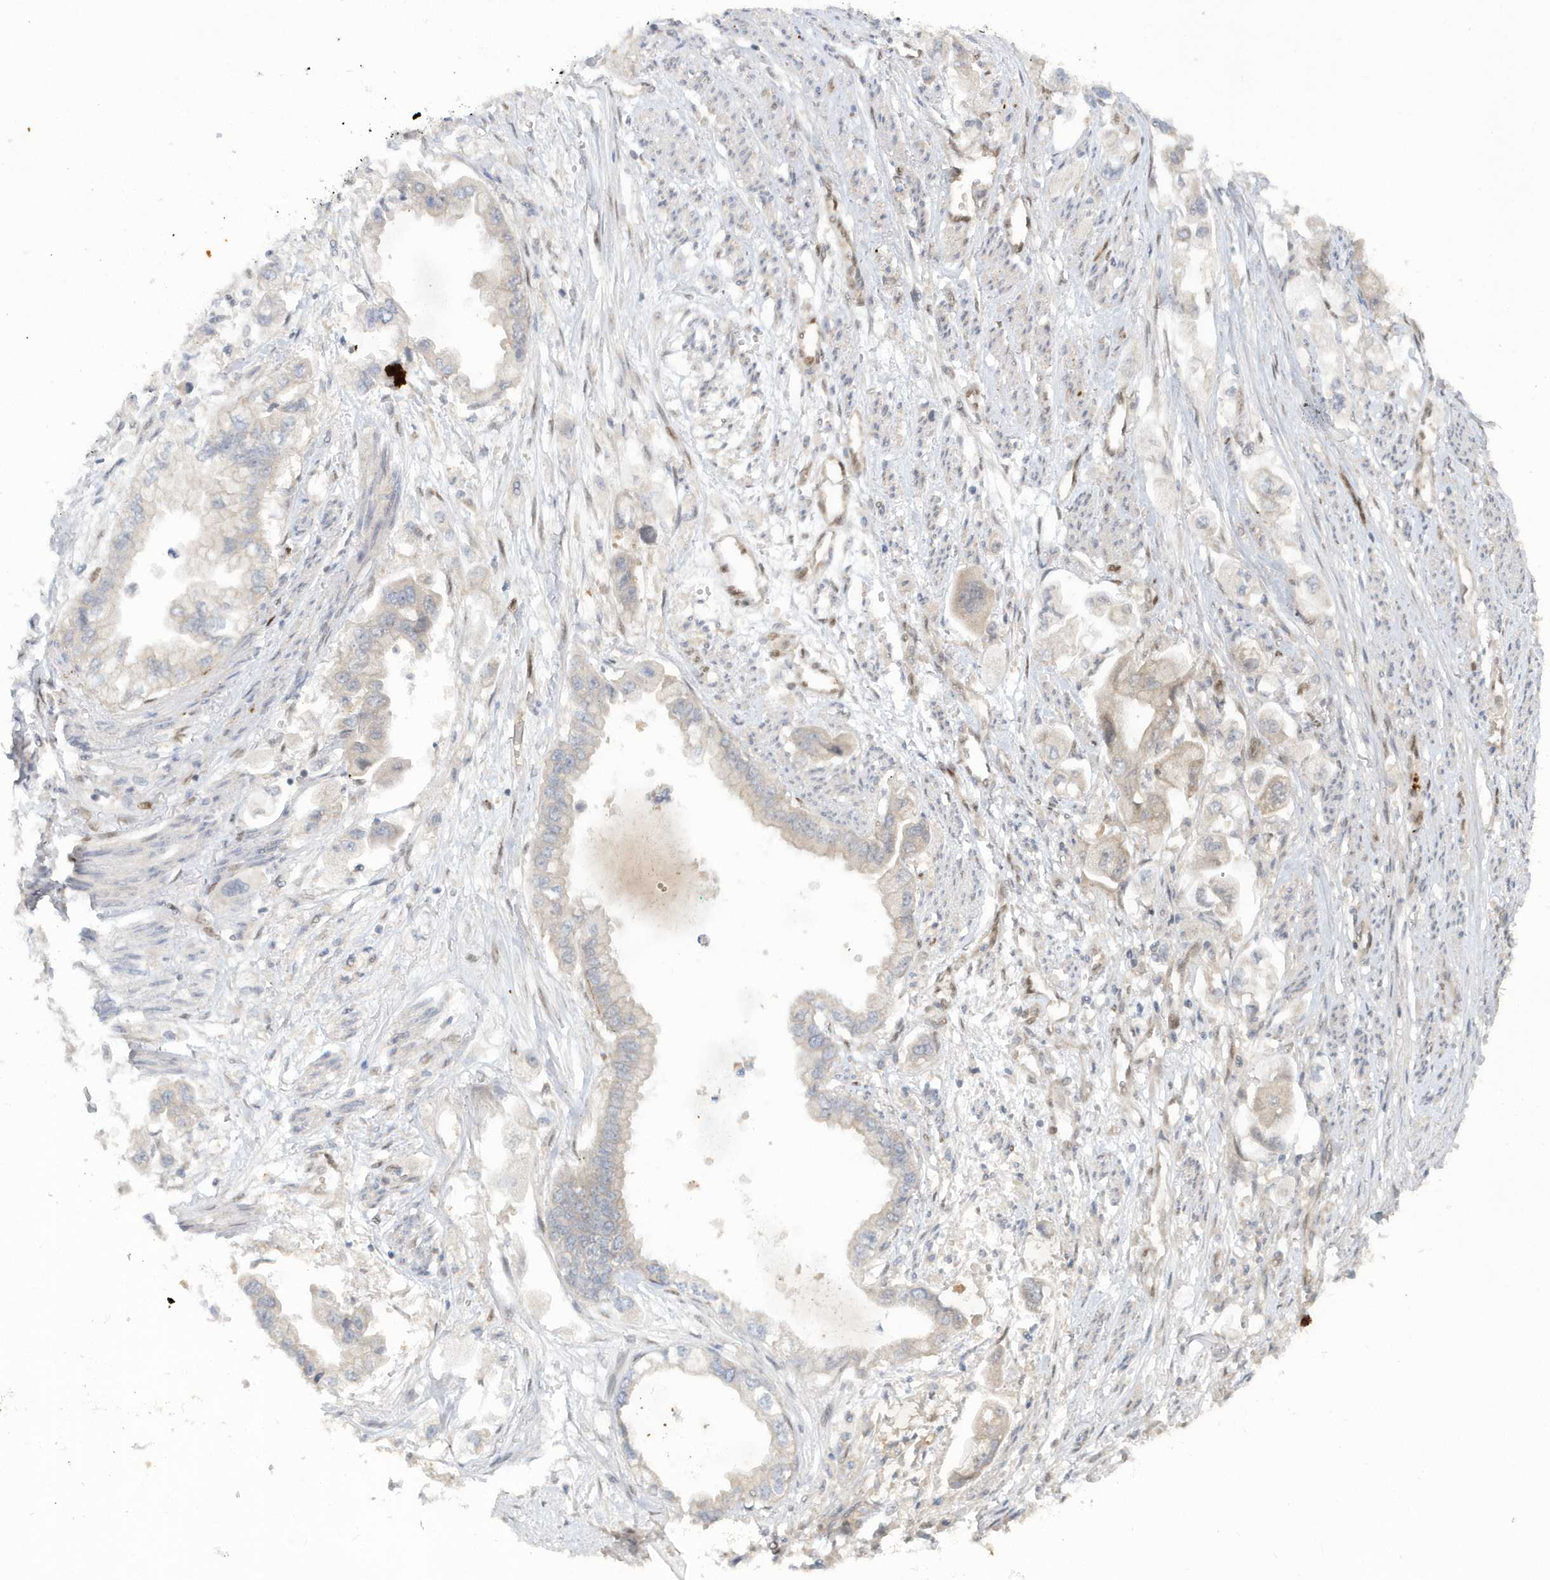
{"staining": {"intensity": "negative", "quantity": "none", "location": "none"}, "tissue": "stomach cancer", "cell_type": "Tumor cells", "image_type": "cancer", "snomed": [{"axis": "morphology", "description": "Adenocarcinoma, NOS"}, {"axis": "topography", "description": "Stomach"}], "caption": "Adenocarcinoma (stomach) stained for a protein using immunohistochemistry (IHC) exhibits no staining tumor cells.", "gene": "ATG4A", "patient": {"sex": "male", "age": 62}}